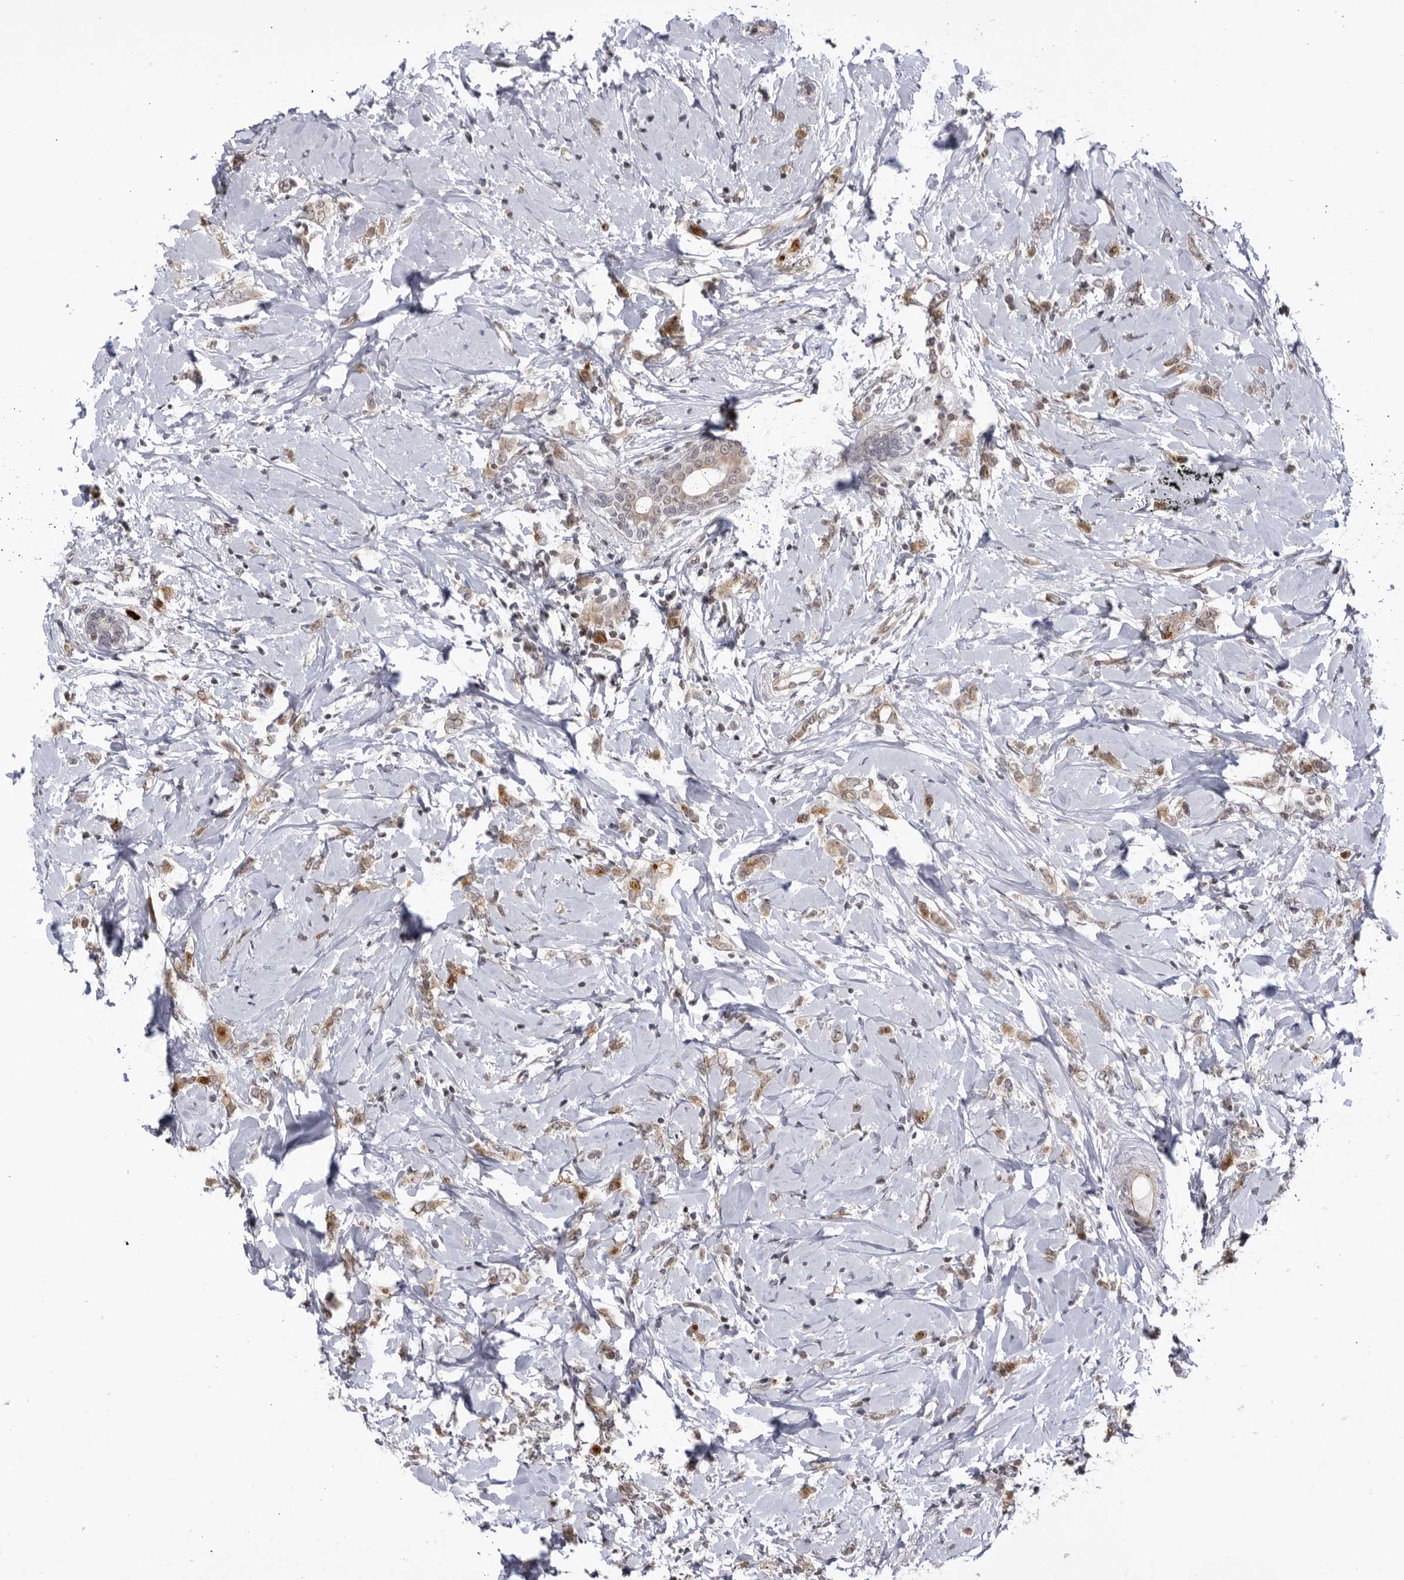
{"staining": {"intensity": "moderate", "quantity": ">75%", "location": "cytoplasmic/membranous"}, "tissue": "breast cancer", "cell_type": "Tumor cells", "image_type": "cancer", "snomed": [{"axis": "morphology", "description": "Normal tissue, NOS"}, {"axis": "morphology", "description": "Lobular carcinoma"}, {"axis": "topography", "description": "Breast"}], "caption": "The photomicrograph displays staining of breast lobular carcinoma, revealing moderate cytoplasmic/membranous protein staining (brown color) within tumor cells.", "gene": "CNBD1", "patient": {"sex": "female", "age": 47}}